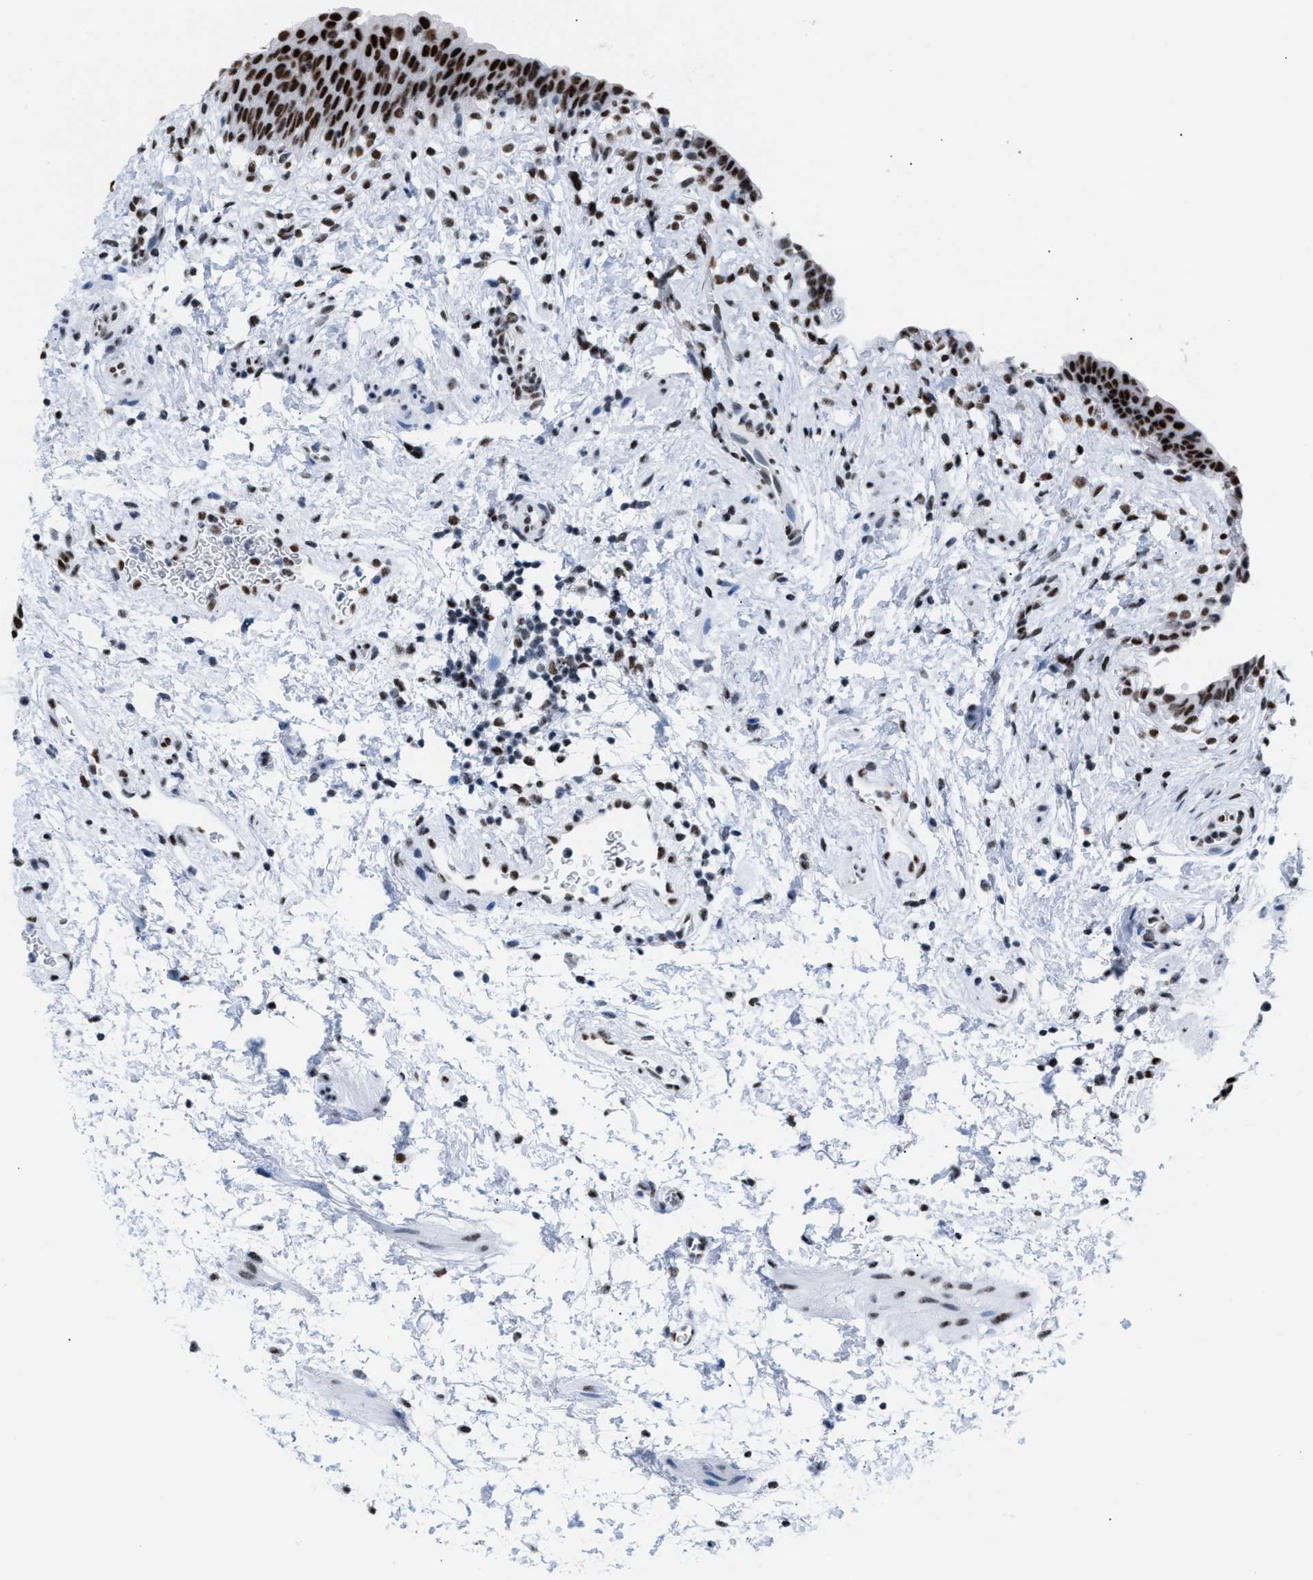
{"staining": {"intensity": "strong", "quantity": ">75%", "location": "nuclear"}, "tissue": "urinary bladder", "cell_type": "Urothelial cells", "image_type": "normal", "snomed": [{"axis": "morphology", "description": "Normal tissue, NOS"}, {"axis": "topography", "description": "Urinary bladder"}], "caption": "The image shows staining of normal urinary bladder, revealing strong nuclear protein staining (brown color) within urothelial cells. Using DAB (3,3'-diaminobenzidine) (brown) and hematoxylin (blue) stains, captured at high magnification using brightfield microscopy.", "gene": "CCAR2", "patient": {"sex": "male", "age": 37}}